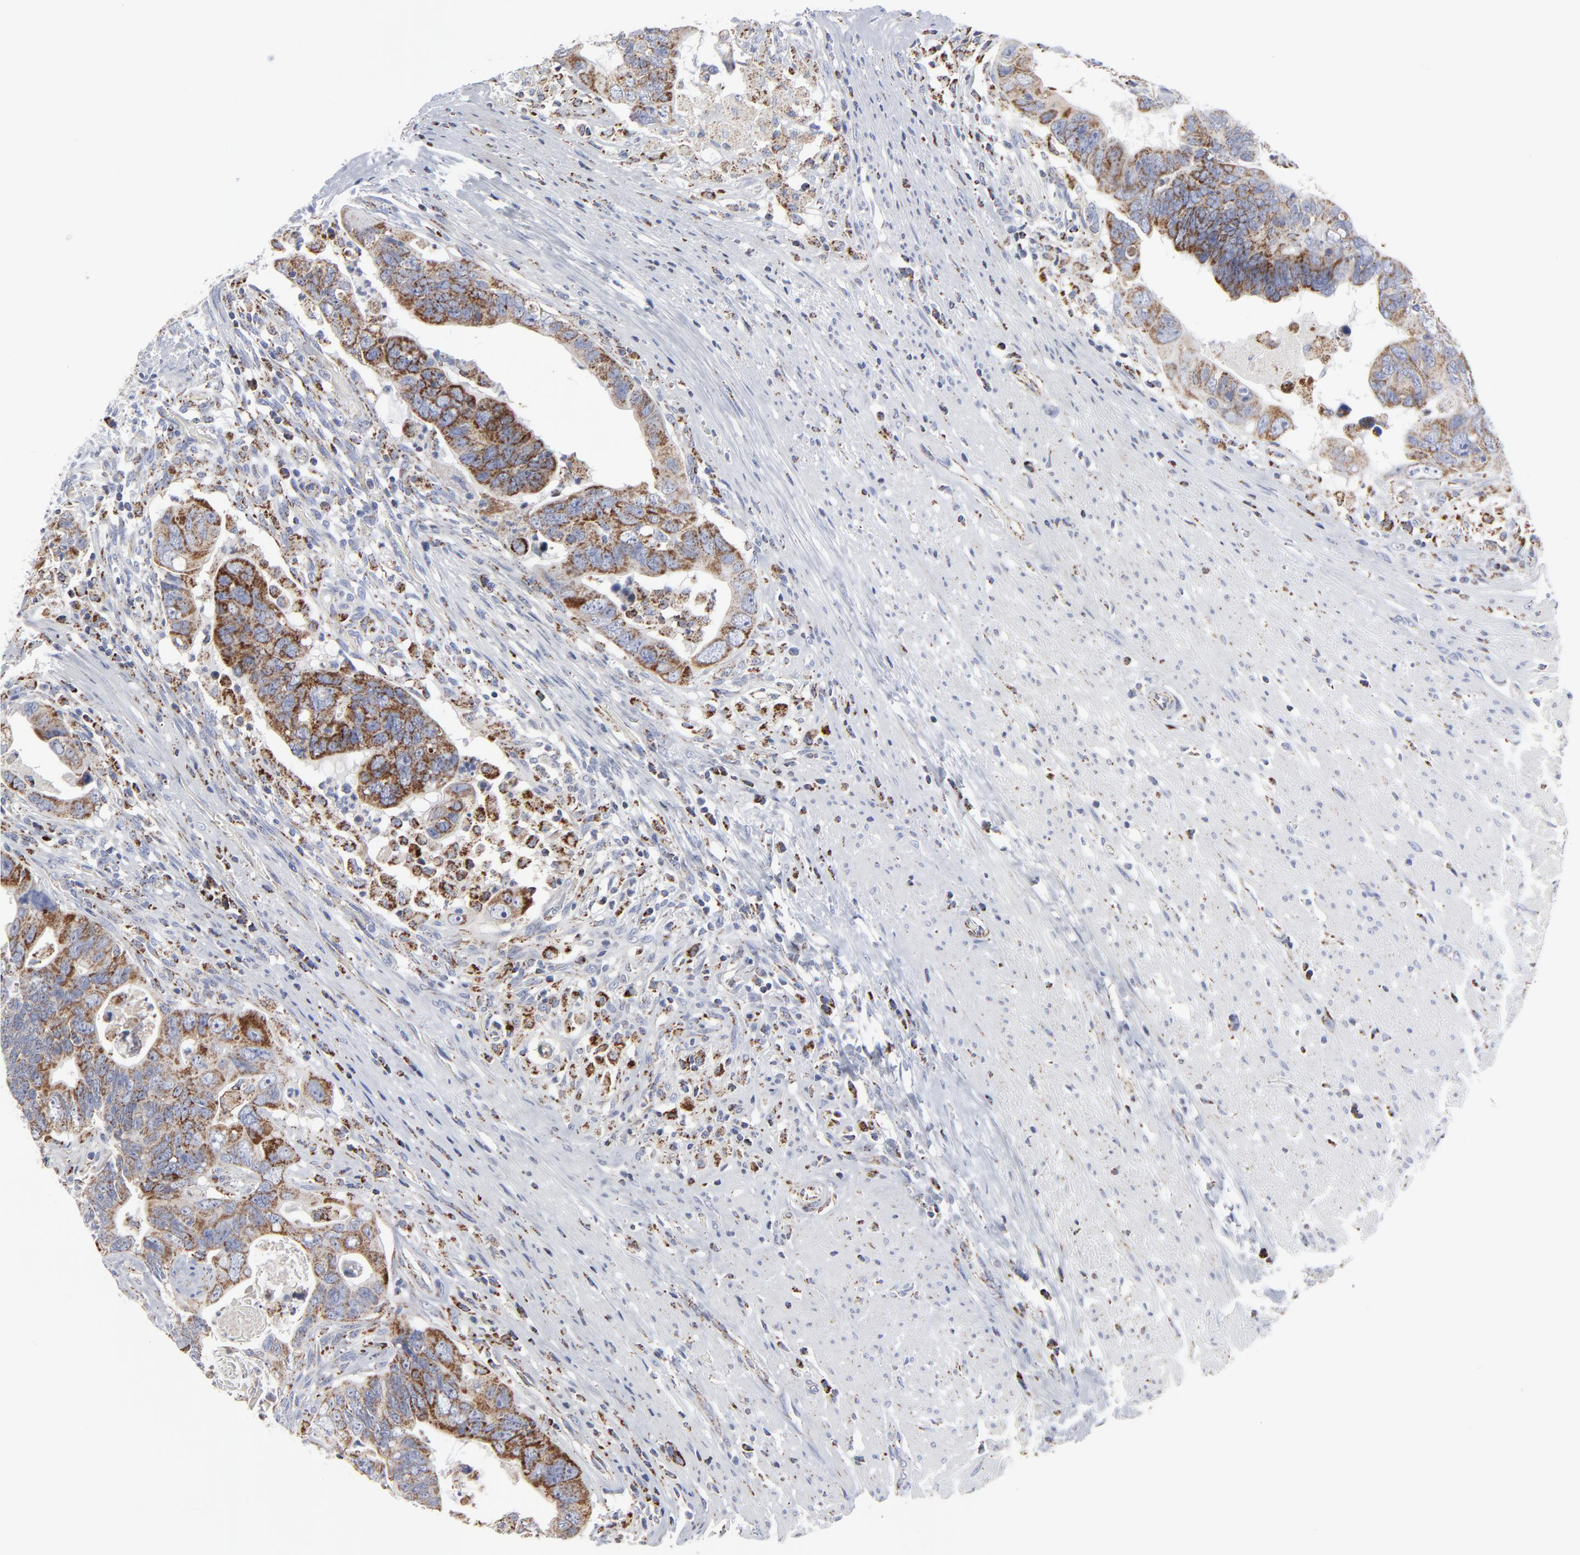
{"staining": {"intensity": "moderate", "quantity": ">75%", "location": "cytoplasmic/membranous"}, "tissue": "colorectal cancer", "cell_type": "Tumor cells", "image_type": "cancer", "snomed": [{"axis": "morphology", "description": "Adenocarcinoma, NOS"}, {"axis": "topography", "description": "Rectum"}], "caption": "Immunohistochemical staining of colorectal adenocarcinoma reveals moderate cytoplasmic/membranous protein positivity in approximately >75% of tumor cells.", "gene": "TXNRD2", "patient": {"sex": "male", "age": 53}}